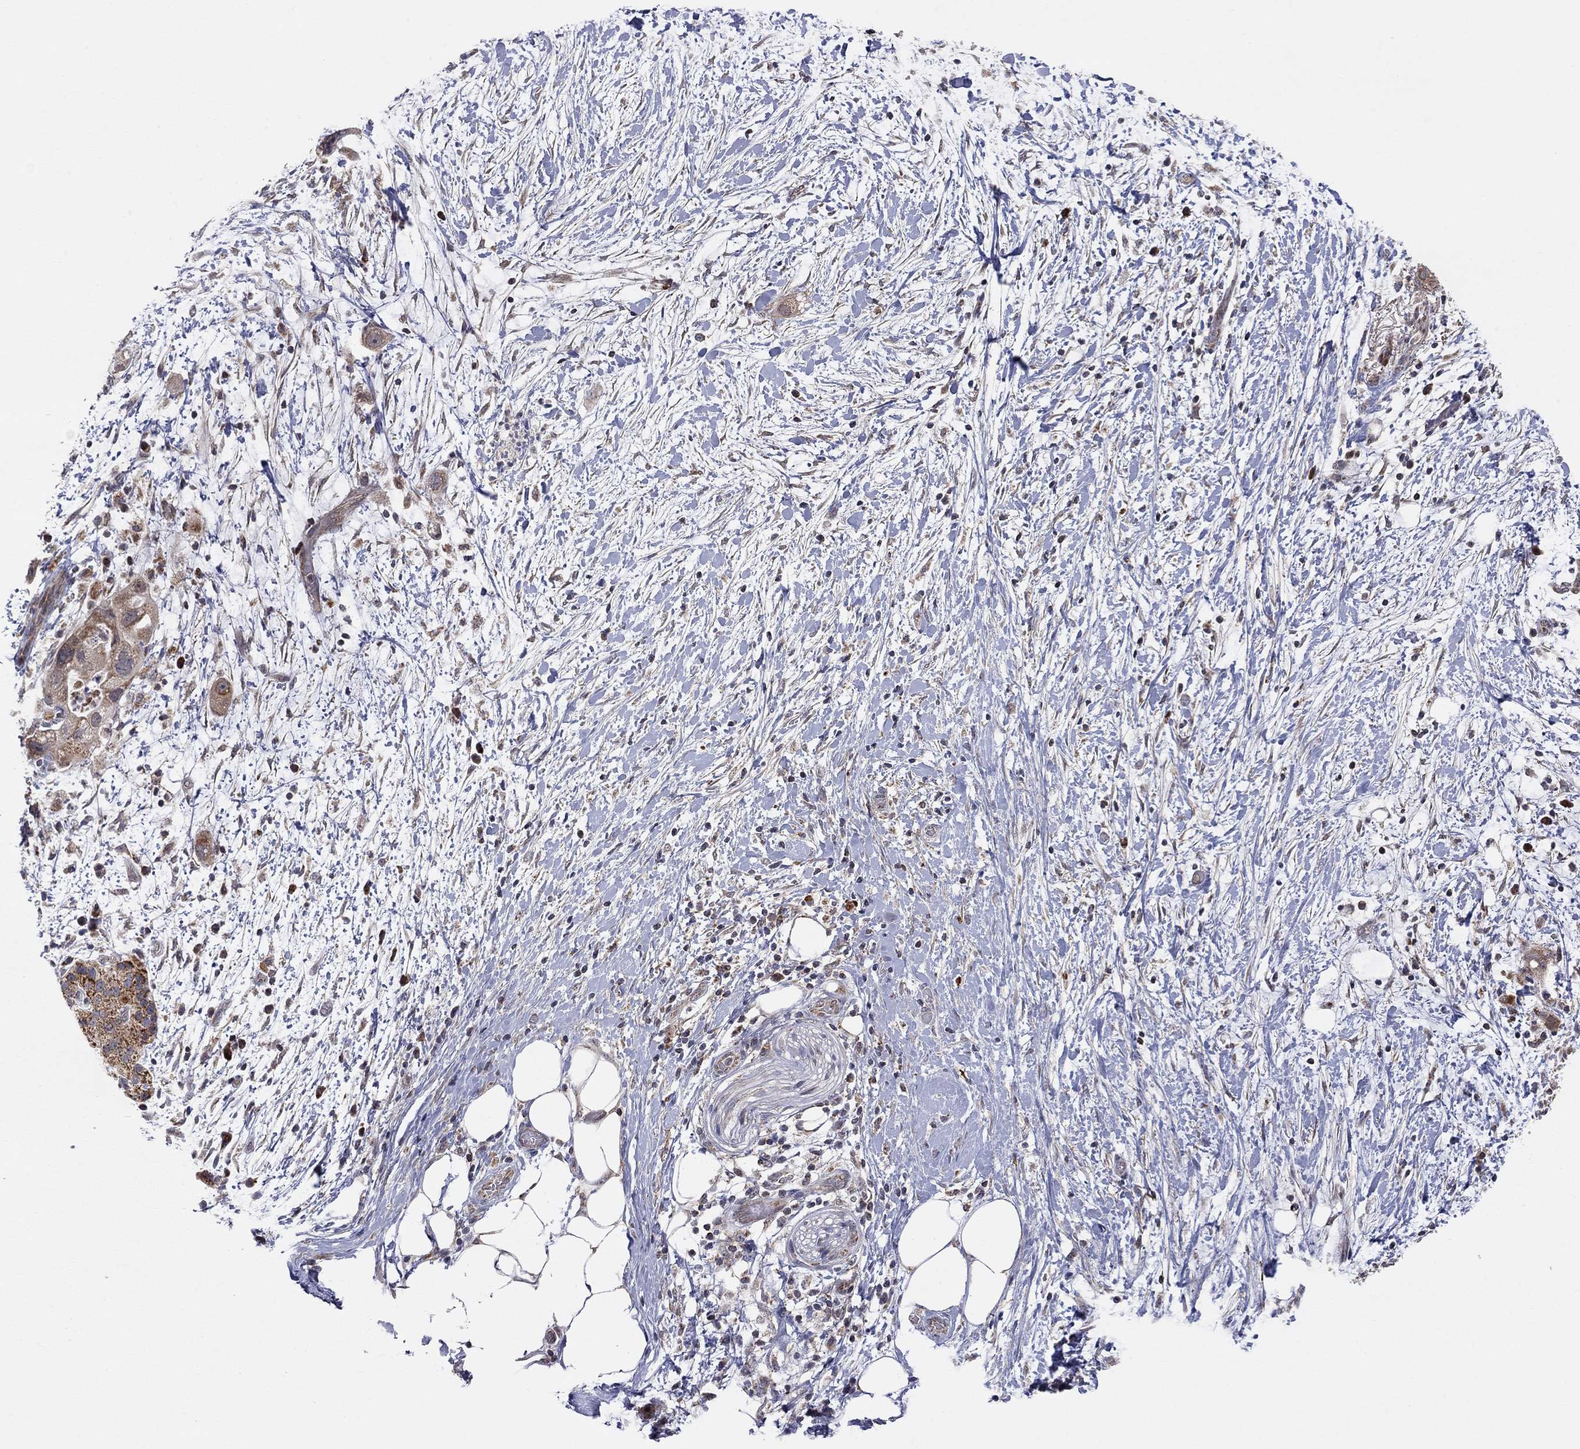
{"staining": {"intensity": "moderate", "quantity": "<25%", "location": "cytoplasmic/membranous"}, "tissue": "pancreatic cancer", "cell_type": "Tumor cells", "image_type": "cancer", "snomed": [{"axis": "morphology", "description": "Adenocarcinoma, NOS"}, {"axis": "topography", "description": "Pancreas"}], "caption": "IHC image of human pancreatic cancer (adenocarcinoma) stained for a protein (brown), which displays low levels of moderate cytoplasmic/membranous staining in approximately <25% of tumor cells.", "gene": "IDS", "patient": {"sex": "female", "age": 72}}